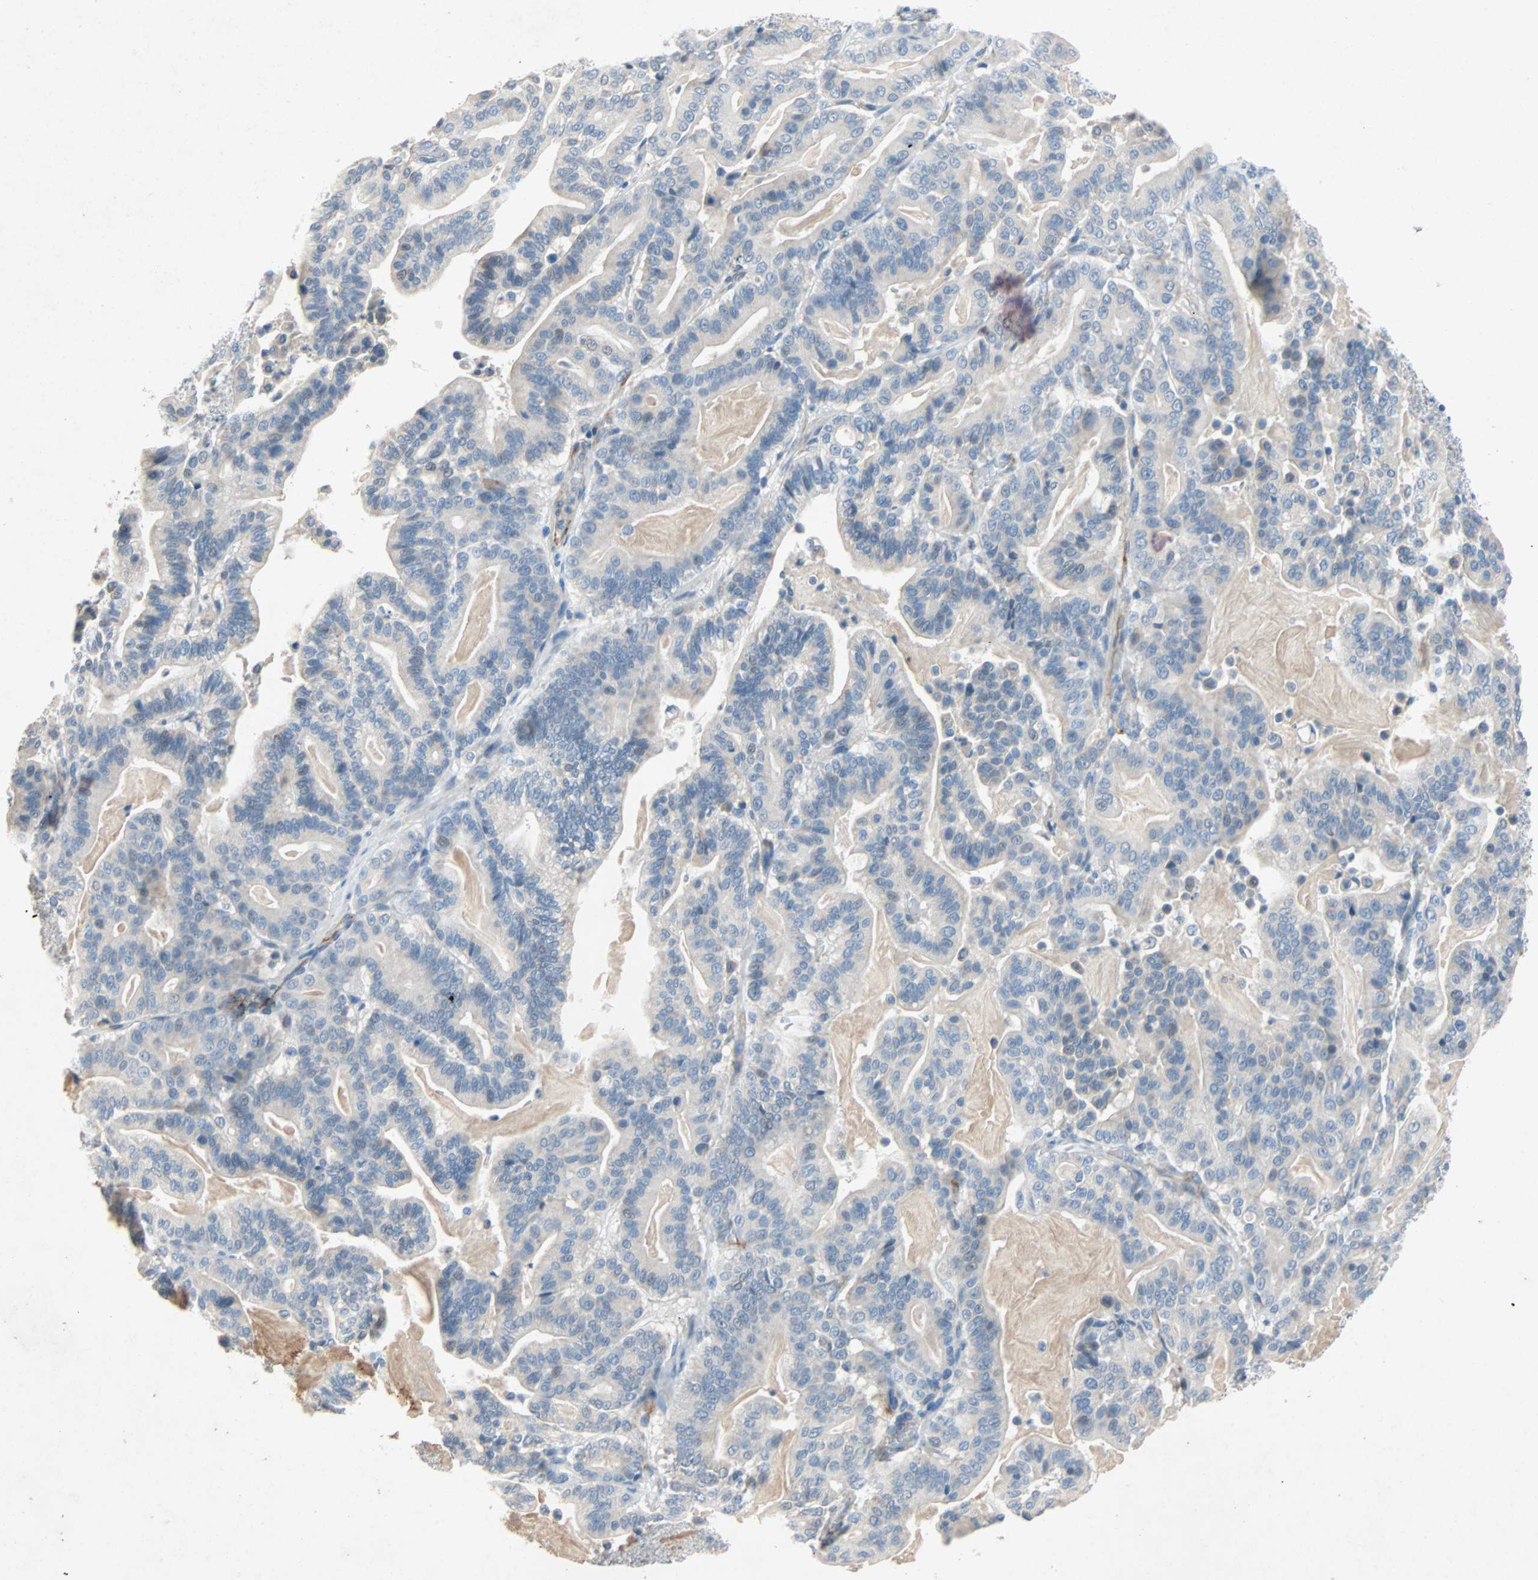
{"staining": {"intensity": "negative", "quantity": "none", "location": "none"}, "tissue": "pancreatic cancer", "cell_type": "Tumor cells", "image_type": "cancer", "snomed": [{"axis": "morphology", "description": "Adenocarcinoma, NOS"}, {"axis": "topography", "description": "Pancreas"}], "caption": "Adenocarcinoma (pancreatic) stained for a protein using IHC displays no expression tumor cells.", "gene": "PCDHB2", "patient": {"sex": "male", "age": 63}}